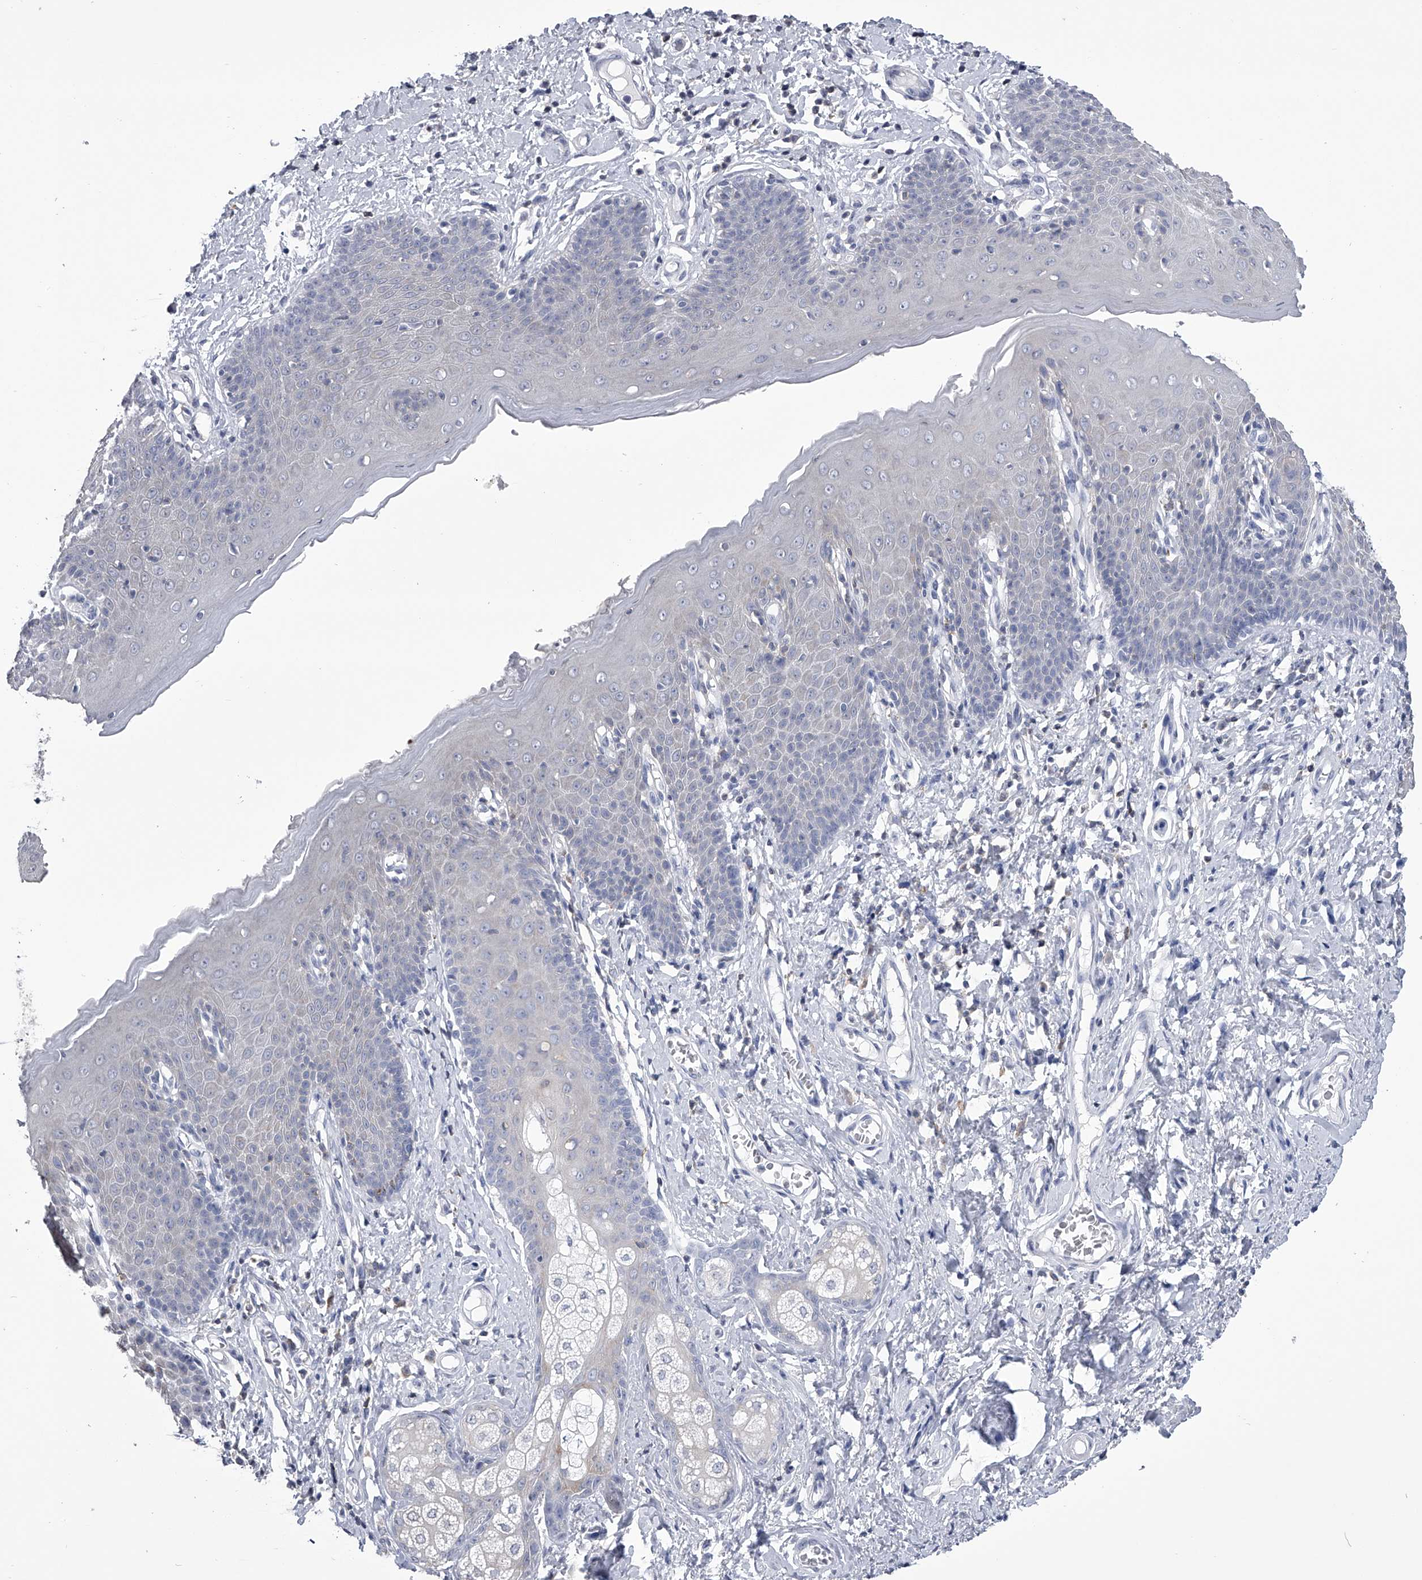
{"staining": {"intensity": "weak", "quantity": "<25%", "location": "cytoplasmic/membranous"}, "tissue": "skin", "cell_type": "Epidermal cells", "image_type": "normal", "snomed": [{"axis": "morphology", "description": "Normal tissue, NOS"}, {"axis": "topography", "description": "Vulva"}], "caption": "Skin stained for a protein using IHC demonstrates no staining epidermal cells.", "gene": "TASP1", "patient": {"sex": "female", "age": 66}}